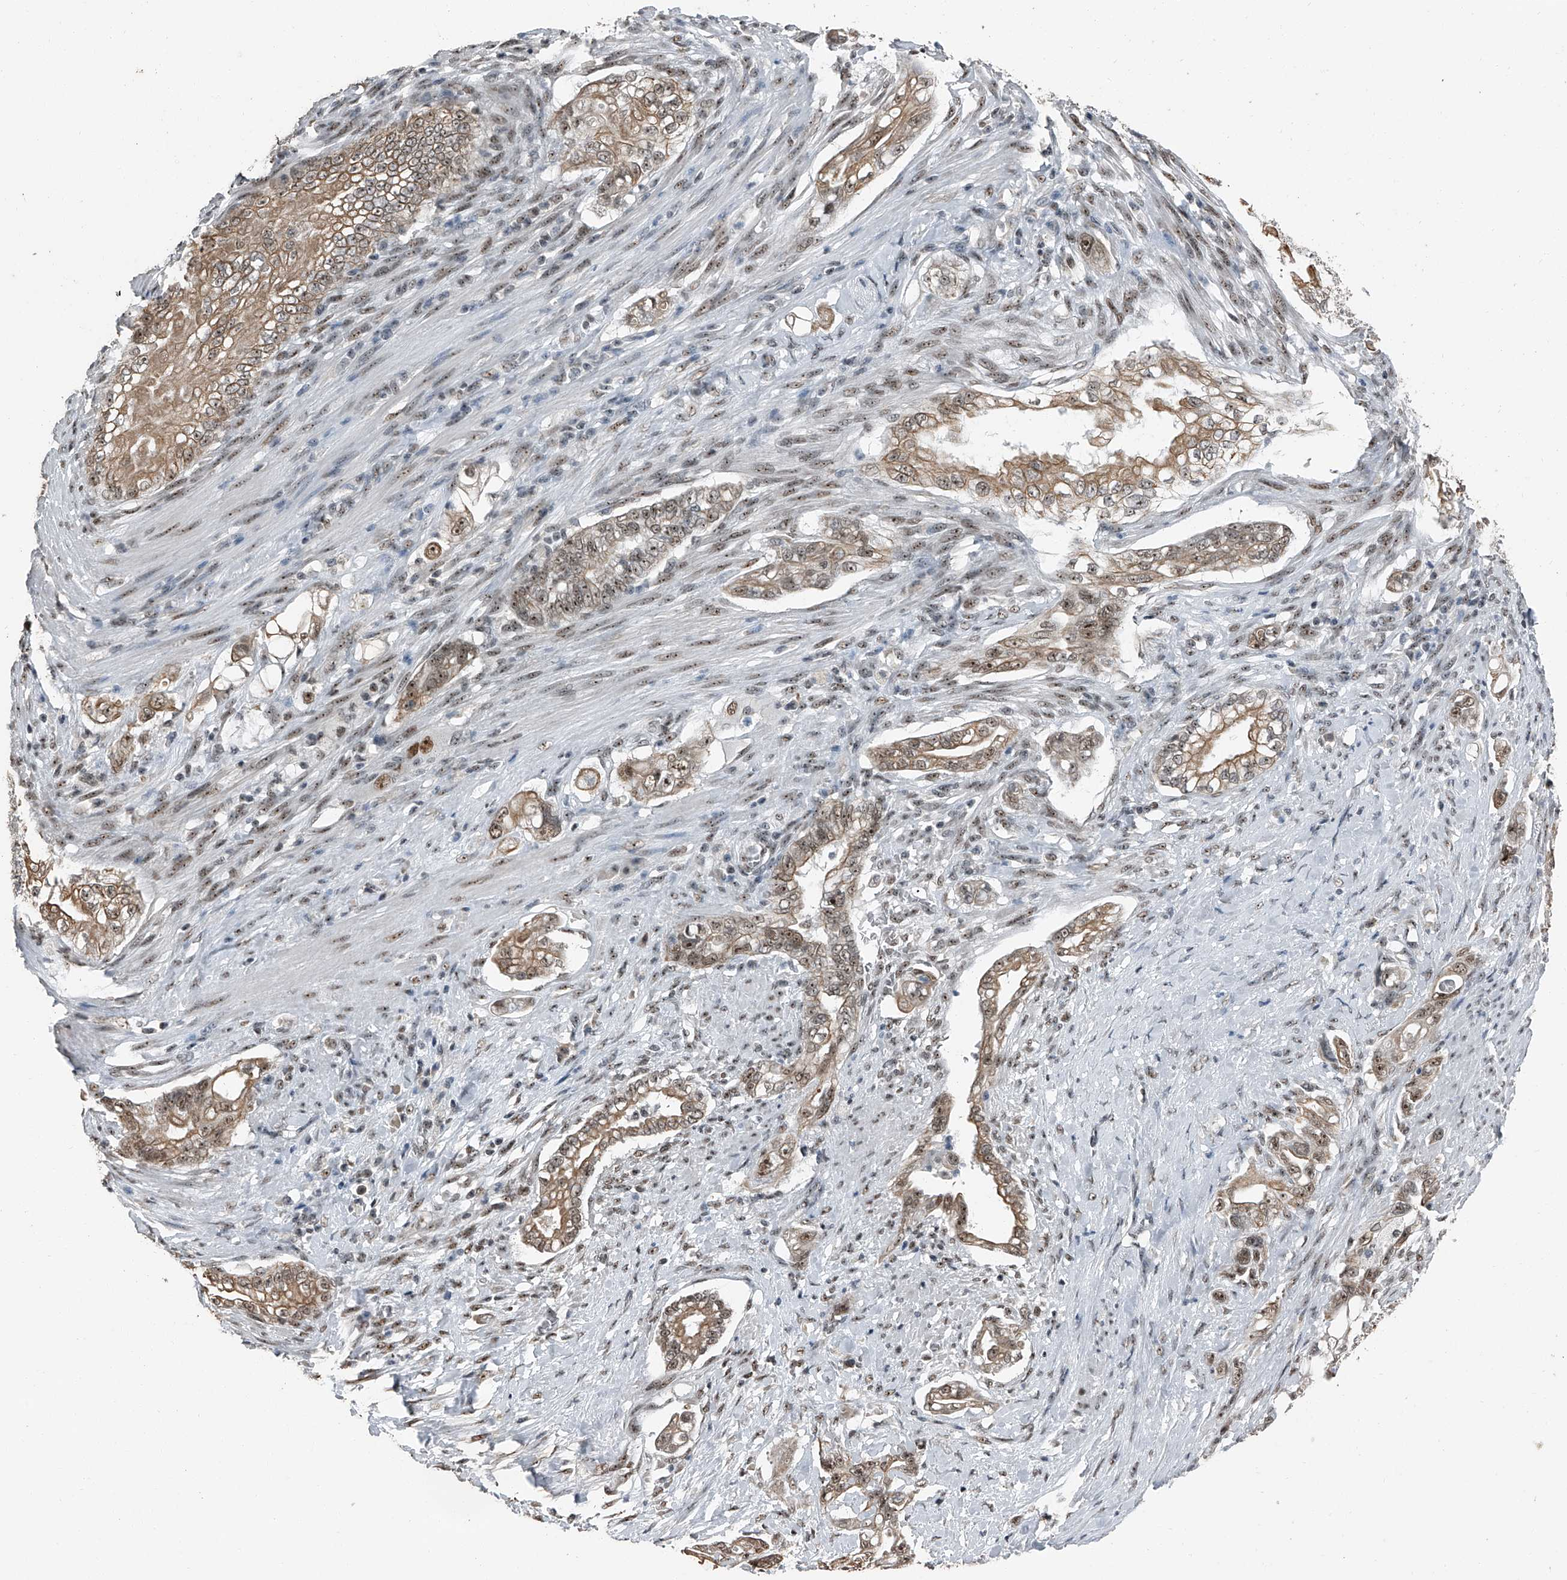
{"staining": {"intensity": "moderate", "quantity": ">75%", "location": "cytoplasmic/membranous,nuclear"}, "tissue": "pancreatic cancer", "cell_type": "Tumor cells", "image_type": "cancer", "snomed": [{"axis": "morphology", "description": "Normal tissue, NOS"}, {"axis": "topography", "description": "Pancreas"}], "caption": "This micrograph displays immunohistochemistry staining of pancreatic cancer, with medium moderate cytoplasmic/membranous and nuclear staining in approximately >75% of tumor cells.", "gene": "TCOF1", "patient": {"sex": "male", "age": 42}}